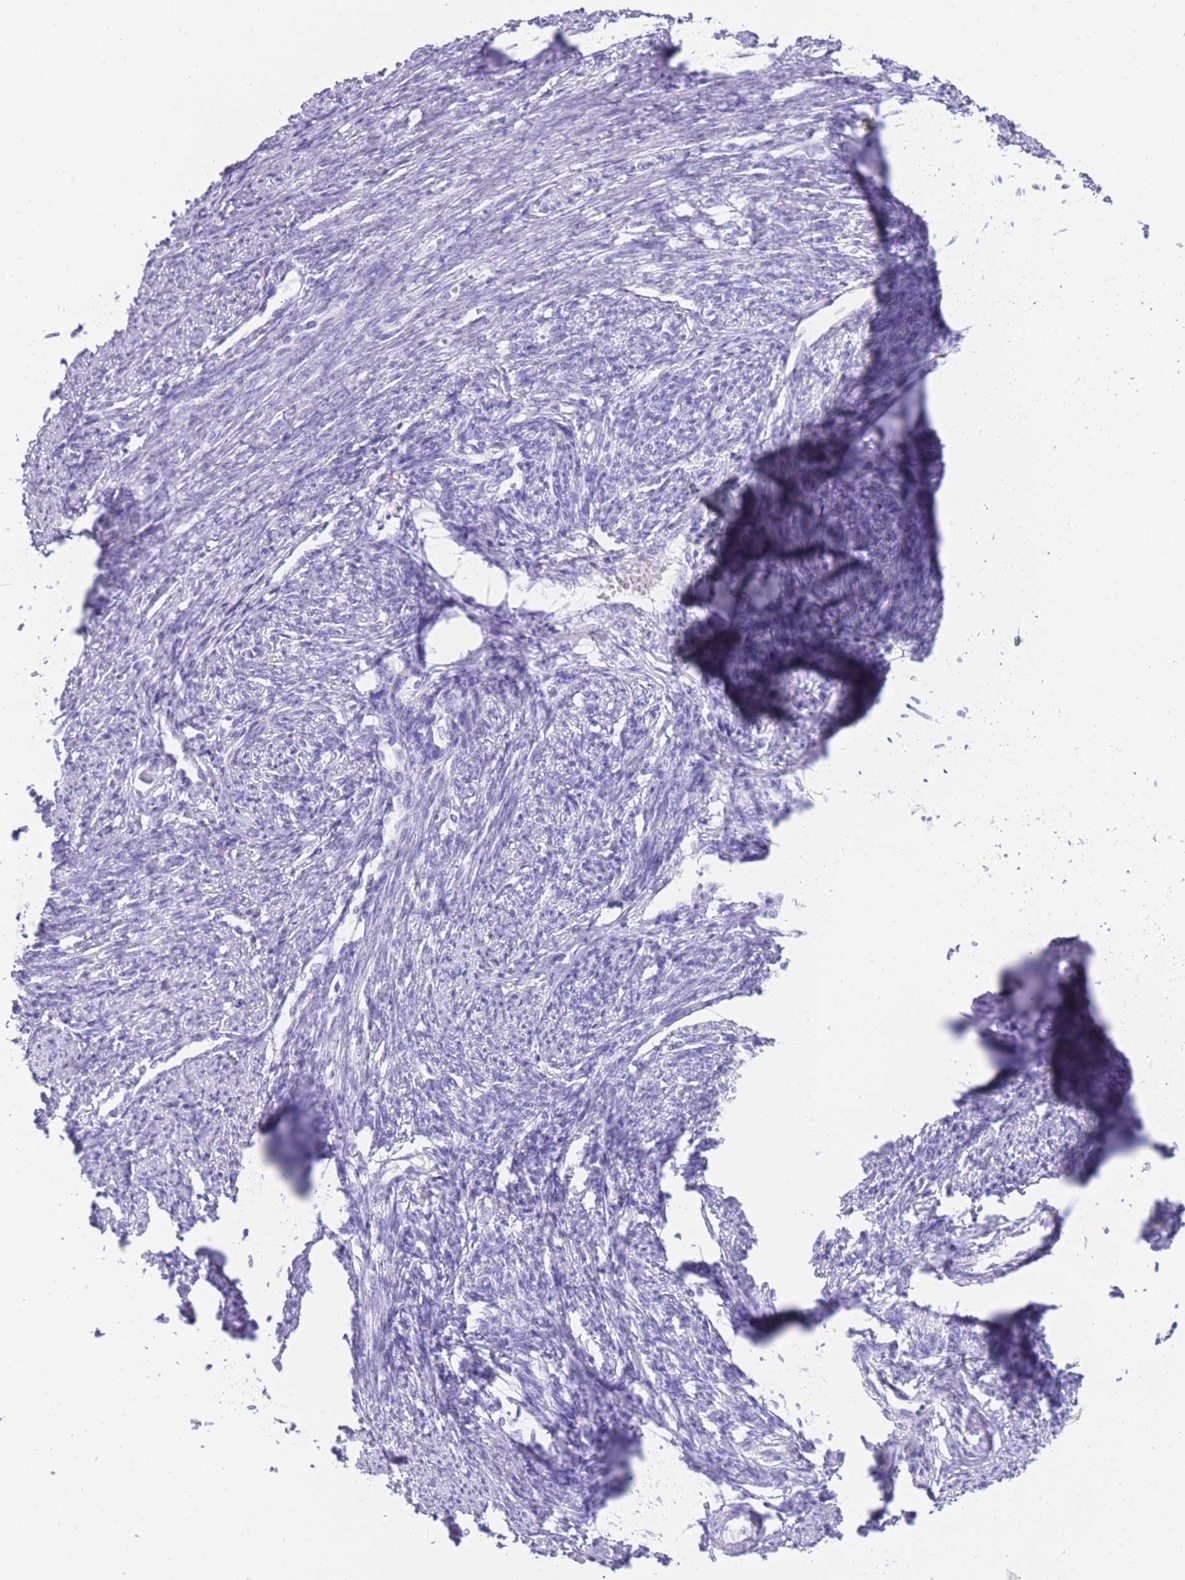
{"staining": {"intensity": "negative", "quantity": "none", "location": "none"}, "tissue": "smooth muscle", "cell_type": "Smooth muscle cells", "image_type": "normal", "snomed": [{"axis": "morphology", "description": "Normal tissue, NOS"}, {"axis": "topography", "description": "Smooth muscle"}, {"axis": "topography", "description": "Uterus"}], "caption": "A high-resolution photomicrograph shows immunohistochemistry staining of unremarkable smooth muscle, which exhibits no significant staining in smooth muscle cells. The staining is performed using DAB brown chromogen with nuclei counter-stained in using hematoxylin.", "gene": "ELOA2", "patient": {"sex": "female", "age": 59}}